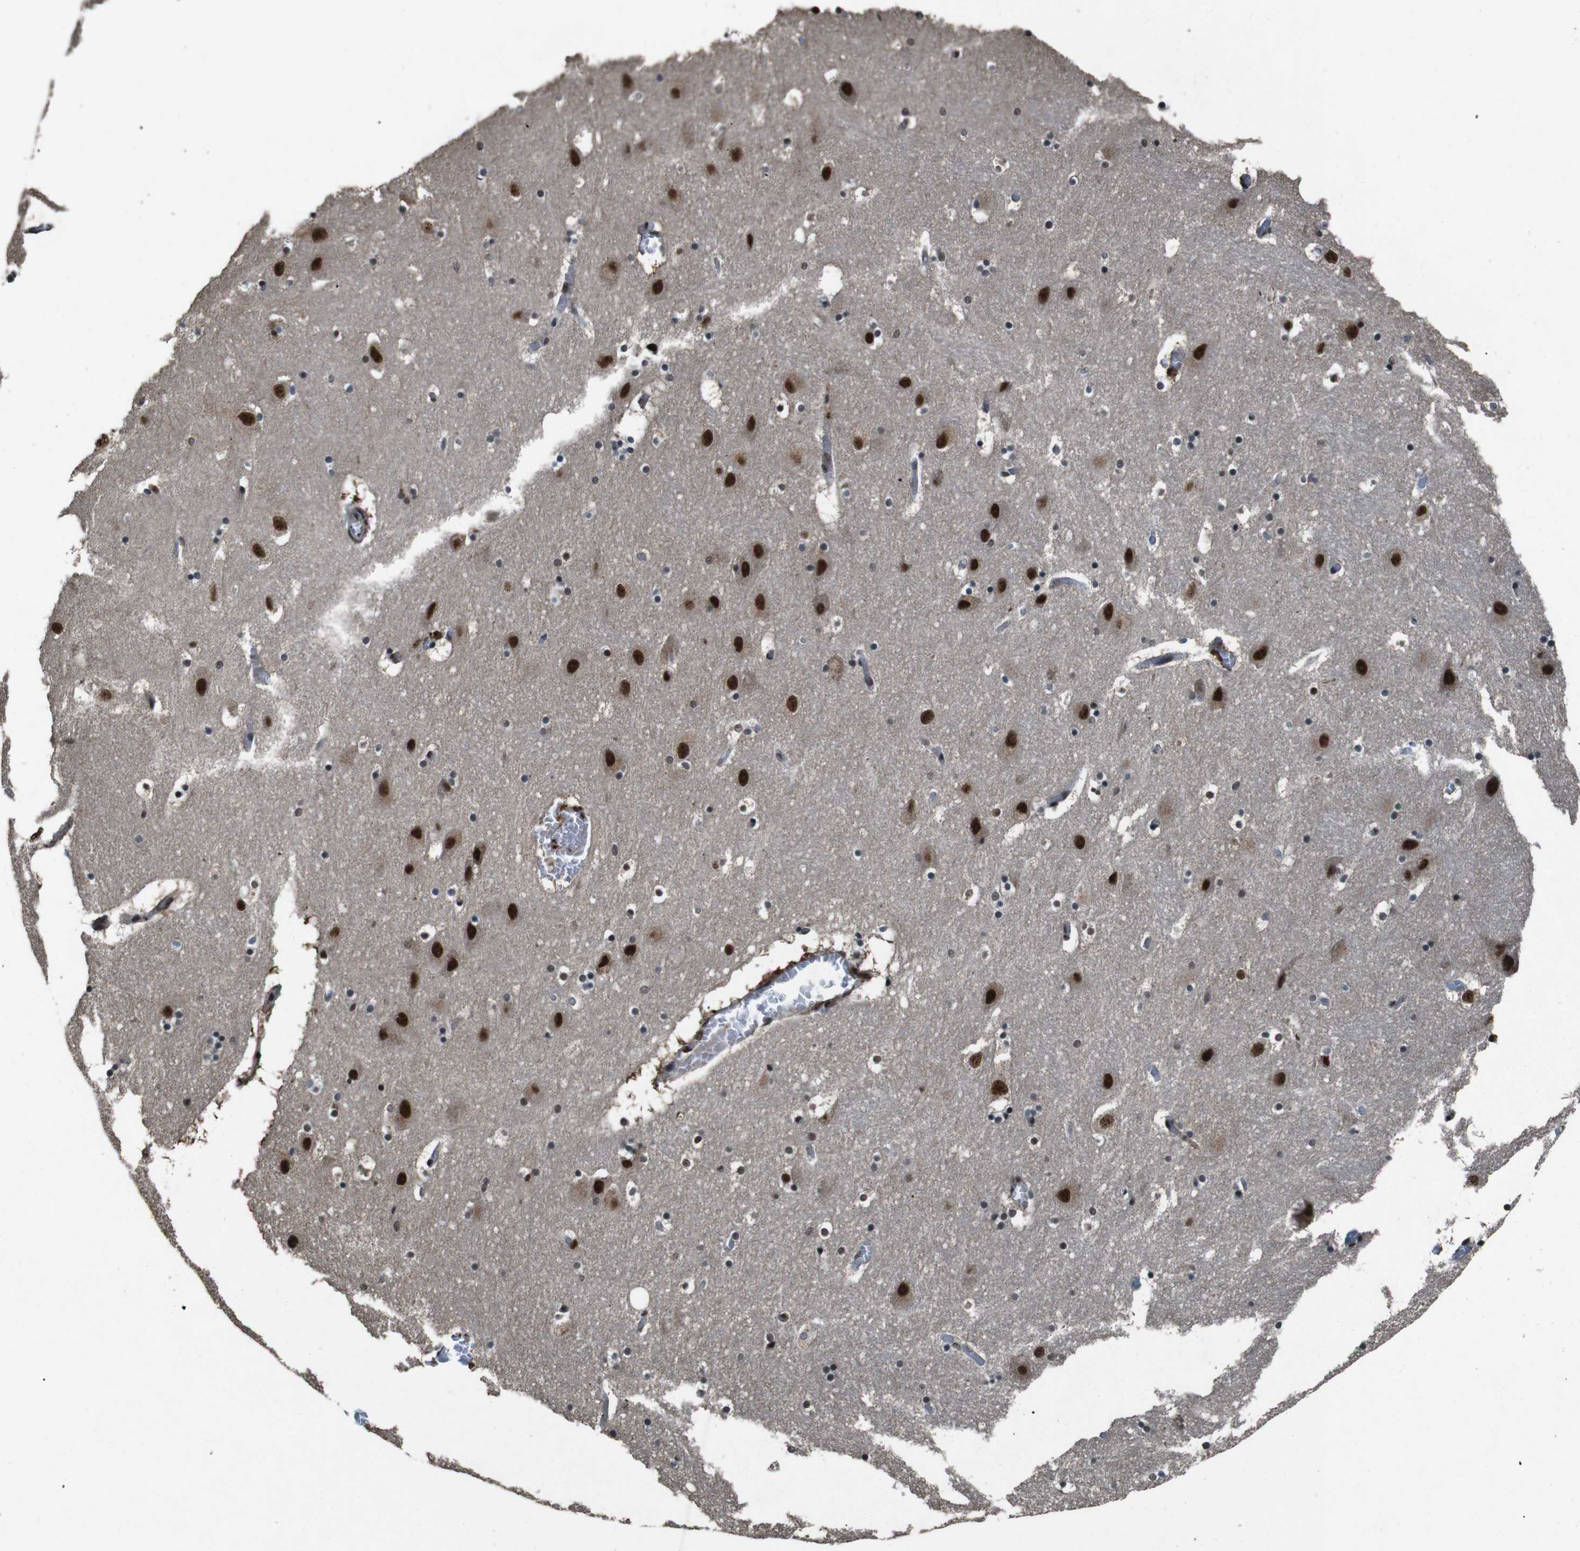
{"staining": {"intensity": "weak", "quantity": "25%-75%", "location": "nuclear"}, "tissue": "hippocampus", "cell_type": "Glial cells", "image_type": "normal", "snomed": [{"axis": "morphology", "description": "Normal tissue, NOS"}, {"axis": "topography", "description": "Hippocampus"}], "caption": "Protein staining of benign hippocampus shows weak nuclear staining in about 25%-75% of glial cells.", "gene": "NR4A2", "patient": {"sex": "male", "age": 45}}